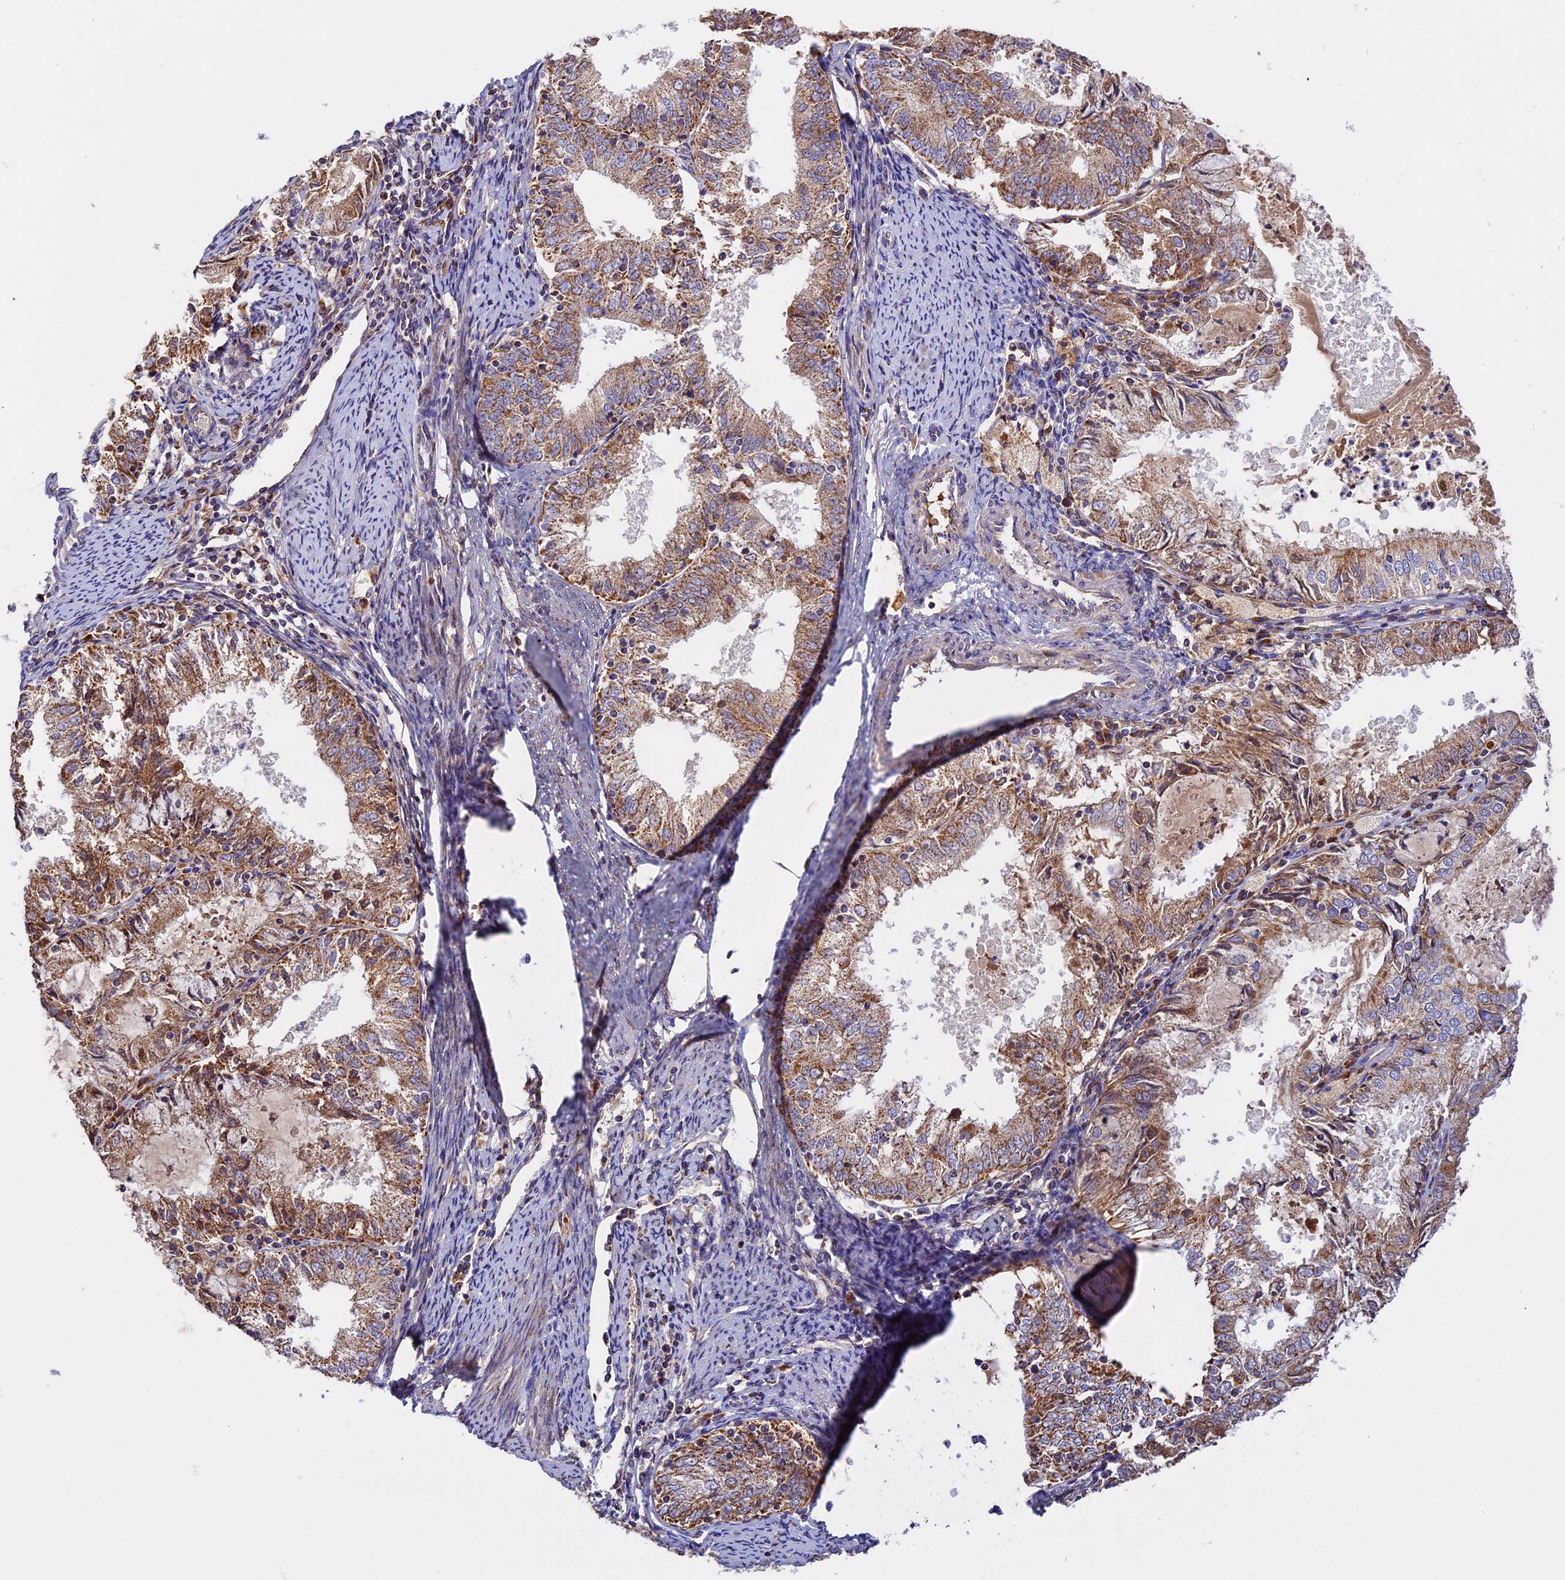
{"staining": {"intensity": "strong", "quantity": ">75%", "location": "cytoplasmic/membranous"}, "tissue": "endometrial cancer", "cell_type": "Tumor cells", "image_type": "cancer", "snomed": [{"axis": "morphology", "description": "Adenocarcinoma, NOS"}, {"axis": "topography", "description": "Endometrium"}], "caption": "Endometrial adenocarcinoma was stained to show a protein in brown. There is high levels of strong cytoplasmic/membranous positivity in approximately >75% of tumor cells. (IHC, brightfield microscopy, high magnification).", "gene": "OCEL1", "patient": {"sex": "female", "age": 57}}